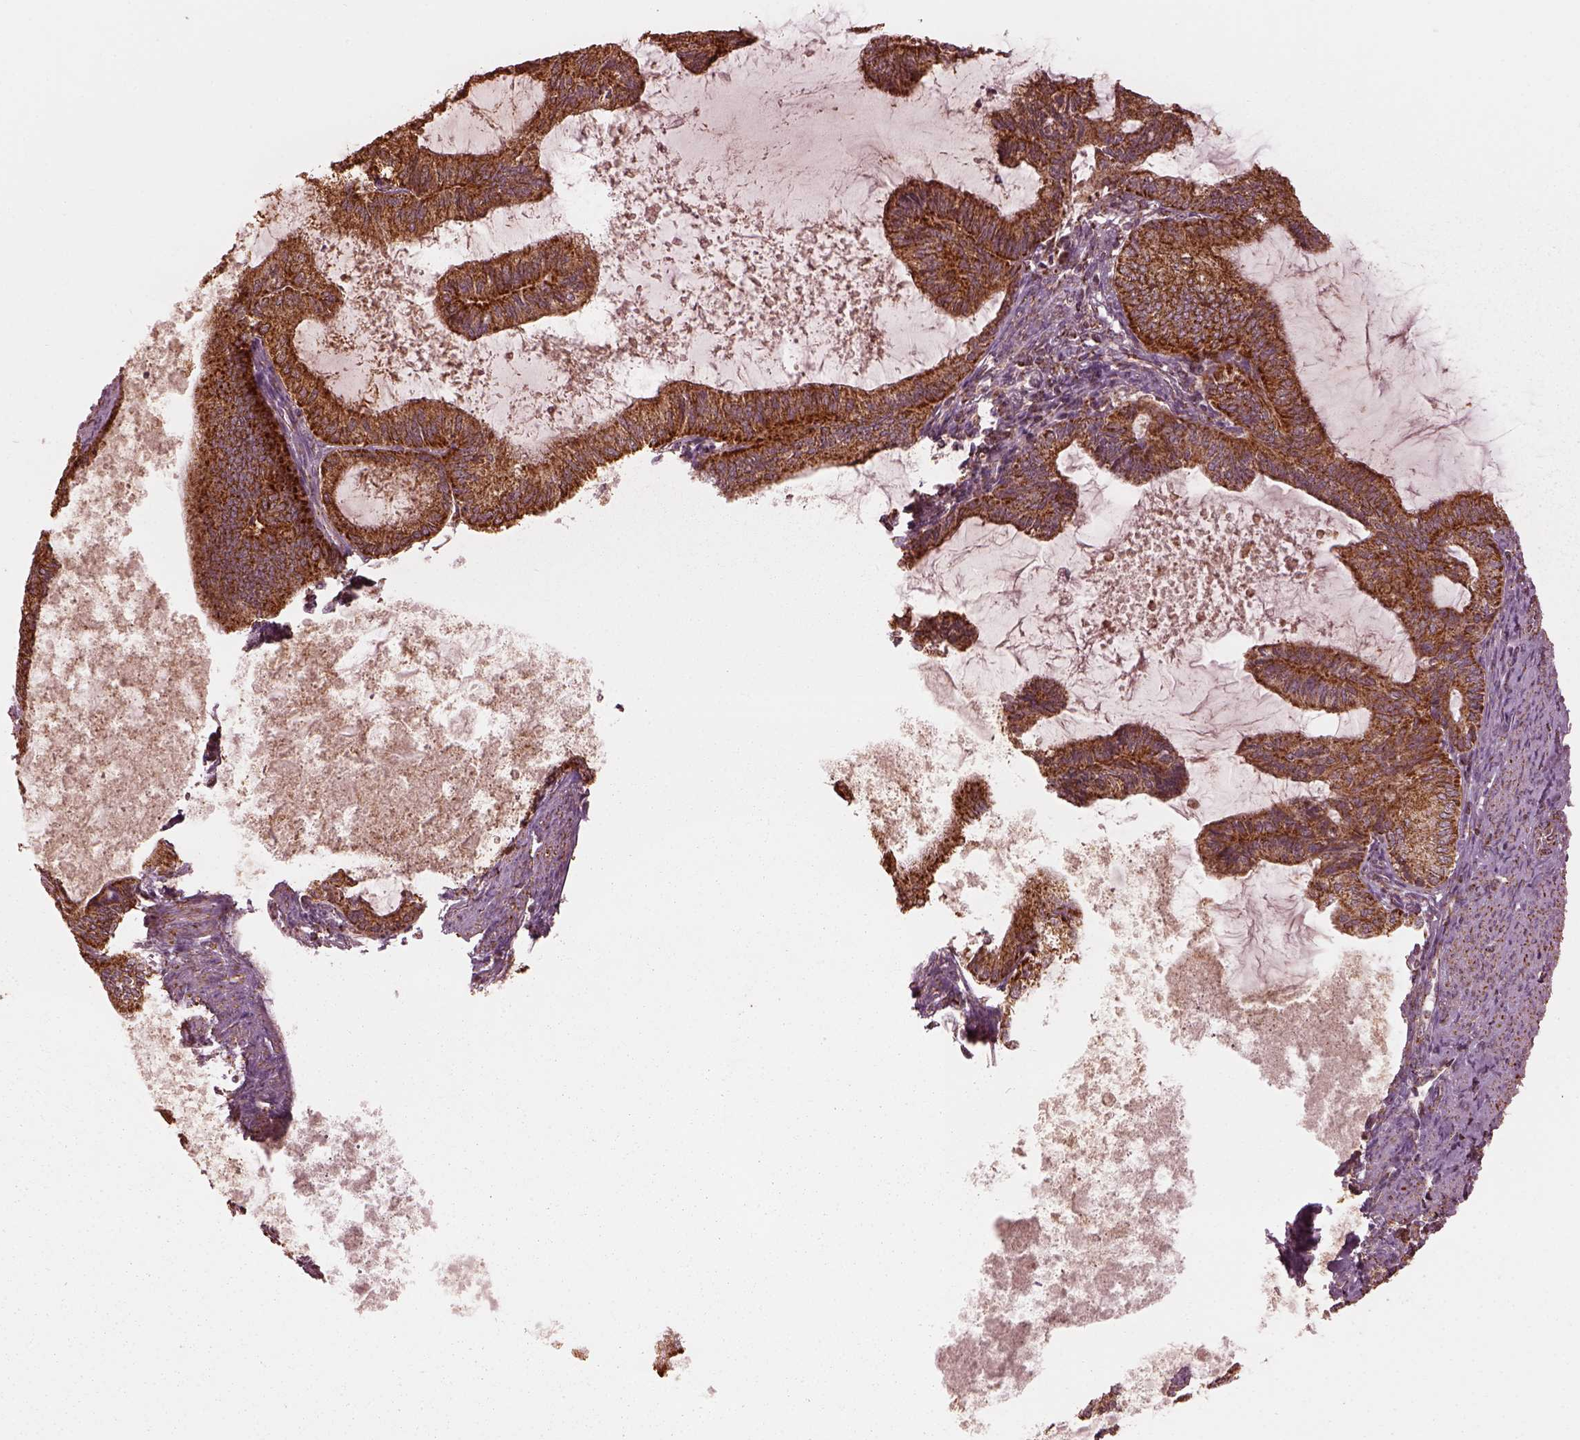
{"staining": {"intensity": "strong", "quantity": ">75%", "location": "cytoplasmic/membranous"}, "tissue": "endometrial cancer", "cell_type": "Tumor cells", "image_type": "cancer", "snomed": [{"axis": "morphology", "description": "Adenocarcinoma, NOS"}, {"axis": "topography", "description": "Endometrium"}], "caption": "Immunohistochemical staining of adenocarcinoma (endometrial) shows strong cytoplasmic/membranous protein expression in about >75% of tumor cells.", "gene": "NDUFB10", "patient": {"sex": "female", "age": 86}}